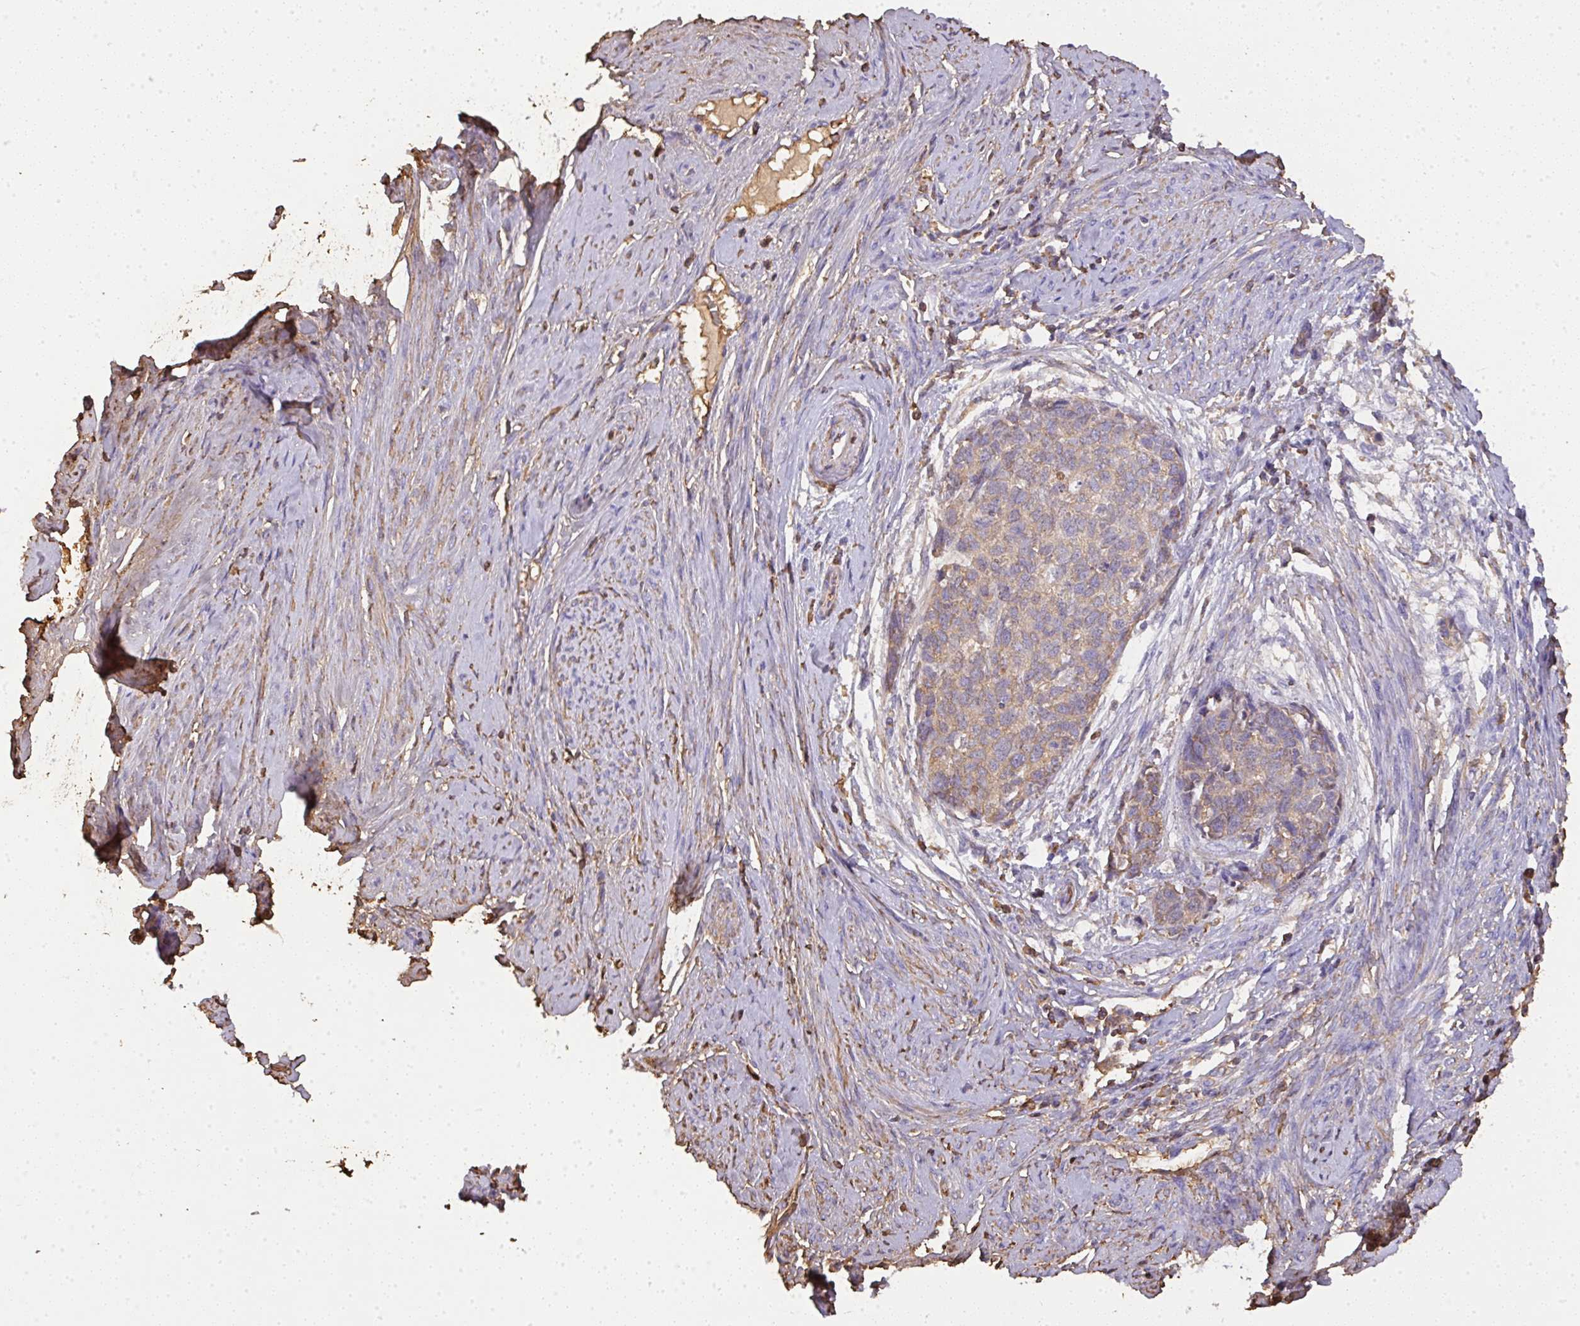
{"staining": {"intensity": "weak", "quantity": ">75%", "location": "cytoplasmic/membranous"}, "tissue": "cervical cancer", "cell_type": "Tumor cells", "image_type": "cancer", "snomed": [{"axis": "morphology", "description": "Squamous cell carcinoma, NOS"}, {"axis": "topography", "description": "Cervix"}], "caption": "Immunohistochemistry (IHC) image of cervical squamous cell carcinoma stained for a protein (brown), which shows low levels of weak cytoplasmic/membranous expression in about >75% of tumor cells.", "gene": "SMYD5", "patient": {"sex": "female", "age": 63}}